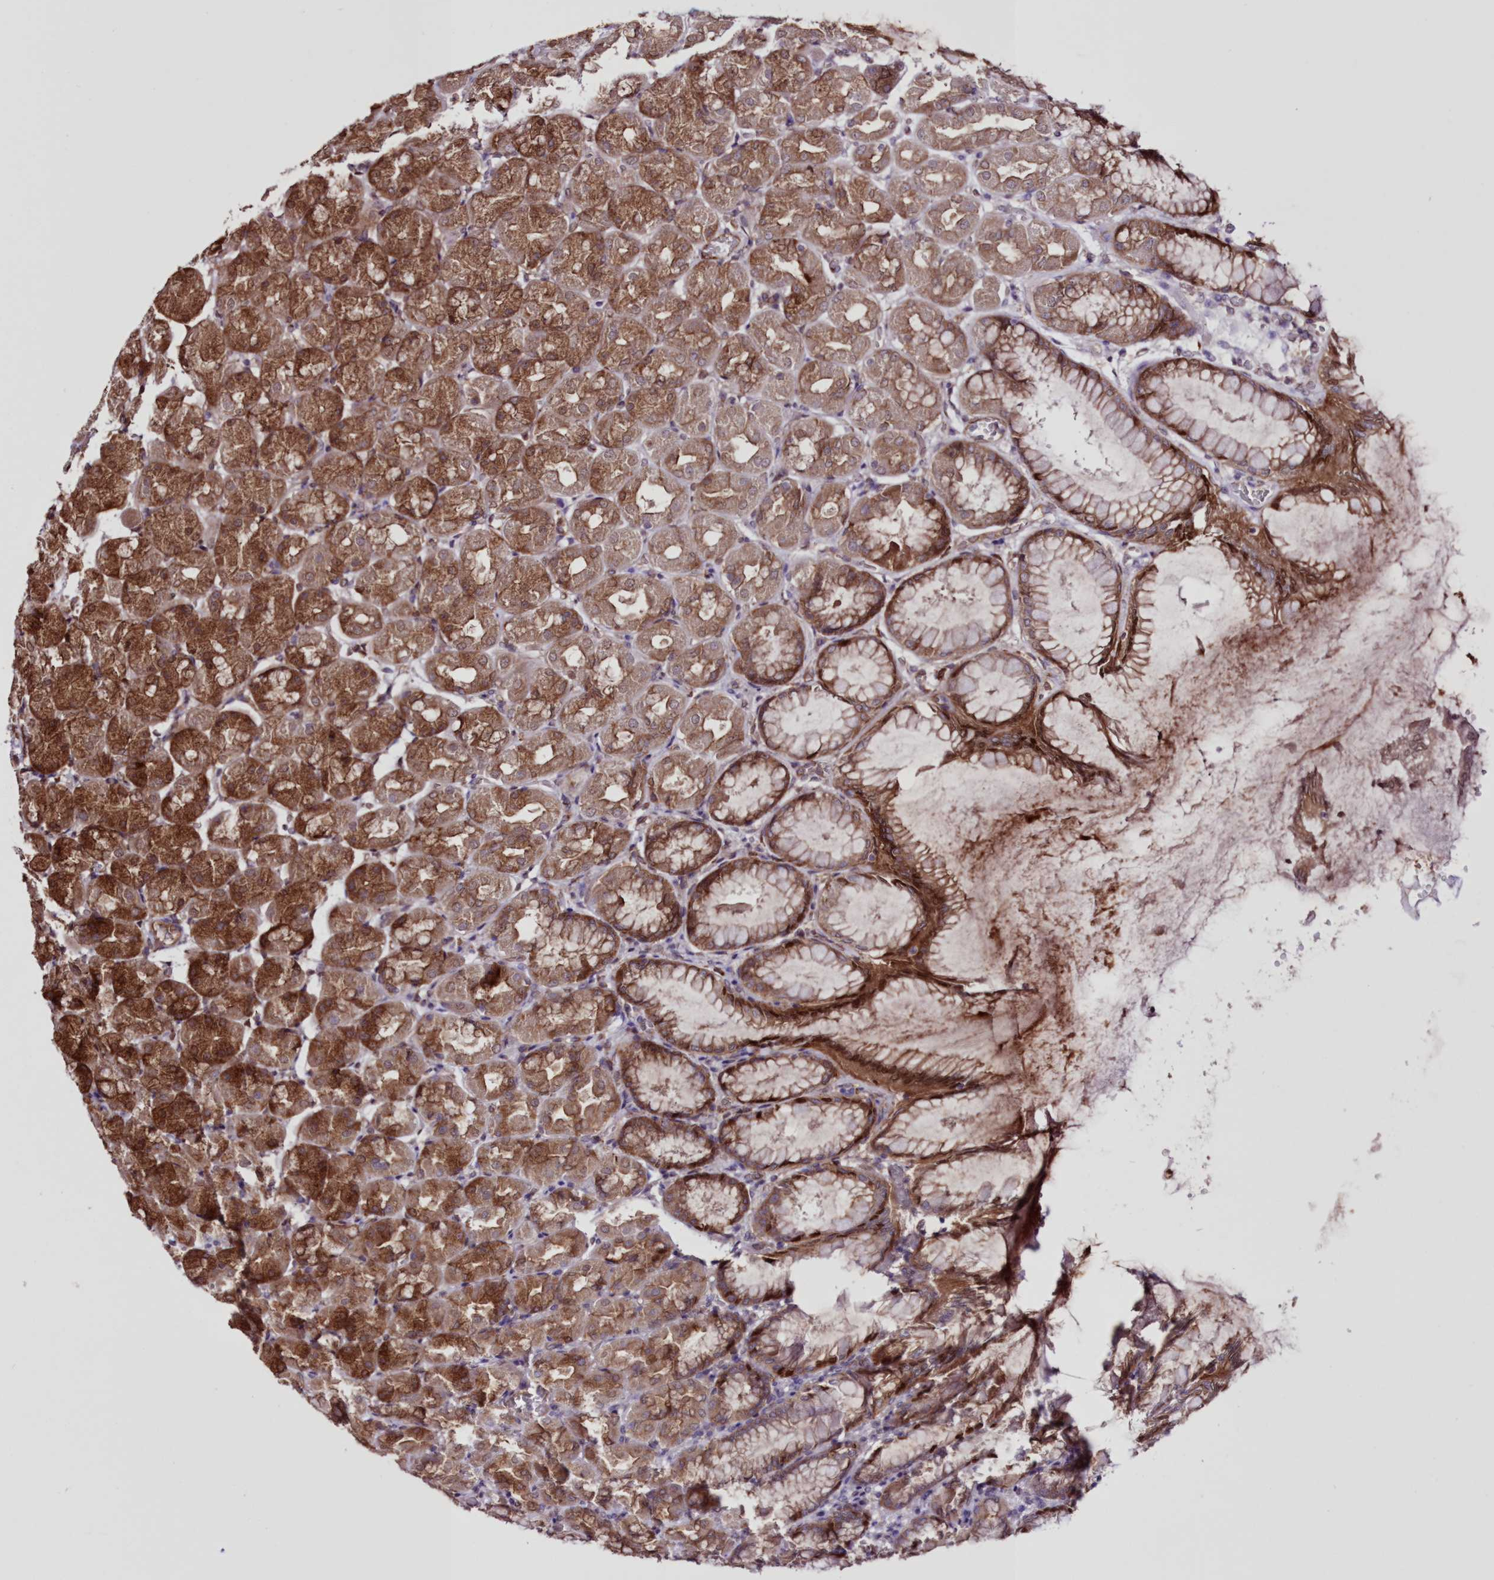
{"staining": {"intensity": "strong", "quantity": ">75%", "location": "cytoplasmic/membranous"}, "tissue": "stomach", "cell_type": "Glandular cells", "image_type": "normal", "snomed": [{"axis": "morphology", "description": "Normal tissue, NOS"}, {"axis": "topography", "description": "Stomach, upper"}], "caption": "This image demonstrates benign stomach stained with immunohistochemistry to label a protein in brown. The cytoplasmic/membranous of glandular cells show strong positivity for the protein. Nuclei are counter-stained blue.", "gene": "FCHO2", "patient": {"sex": "female", "age": 56}}